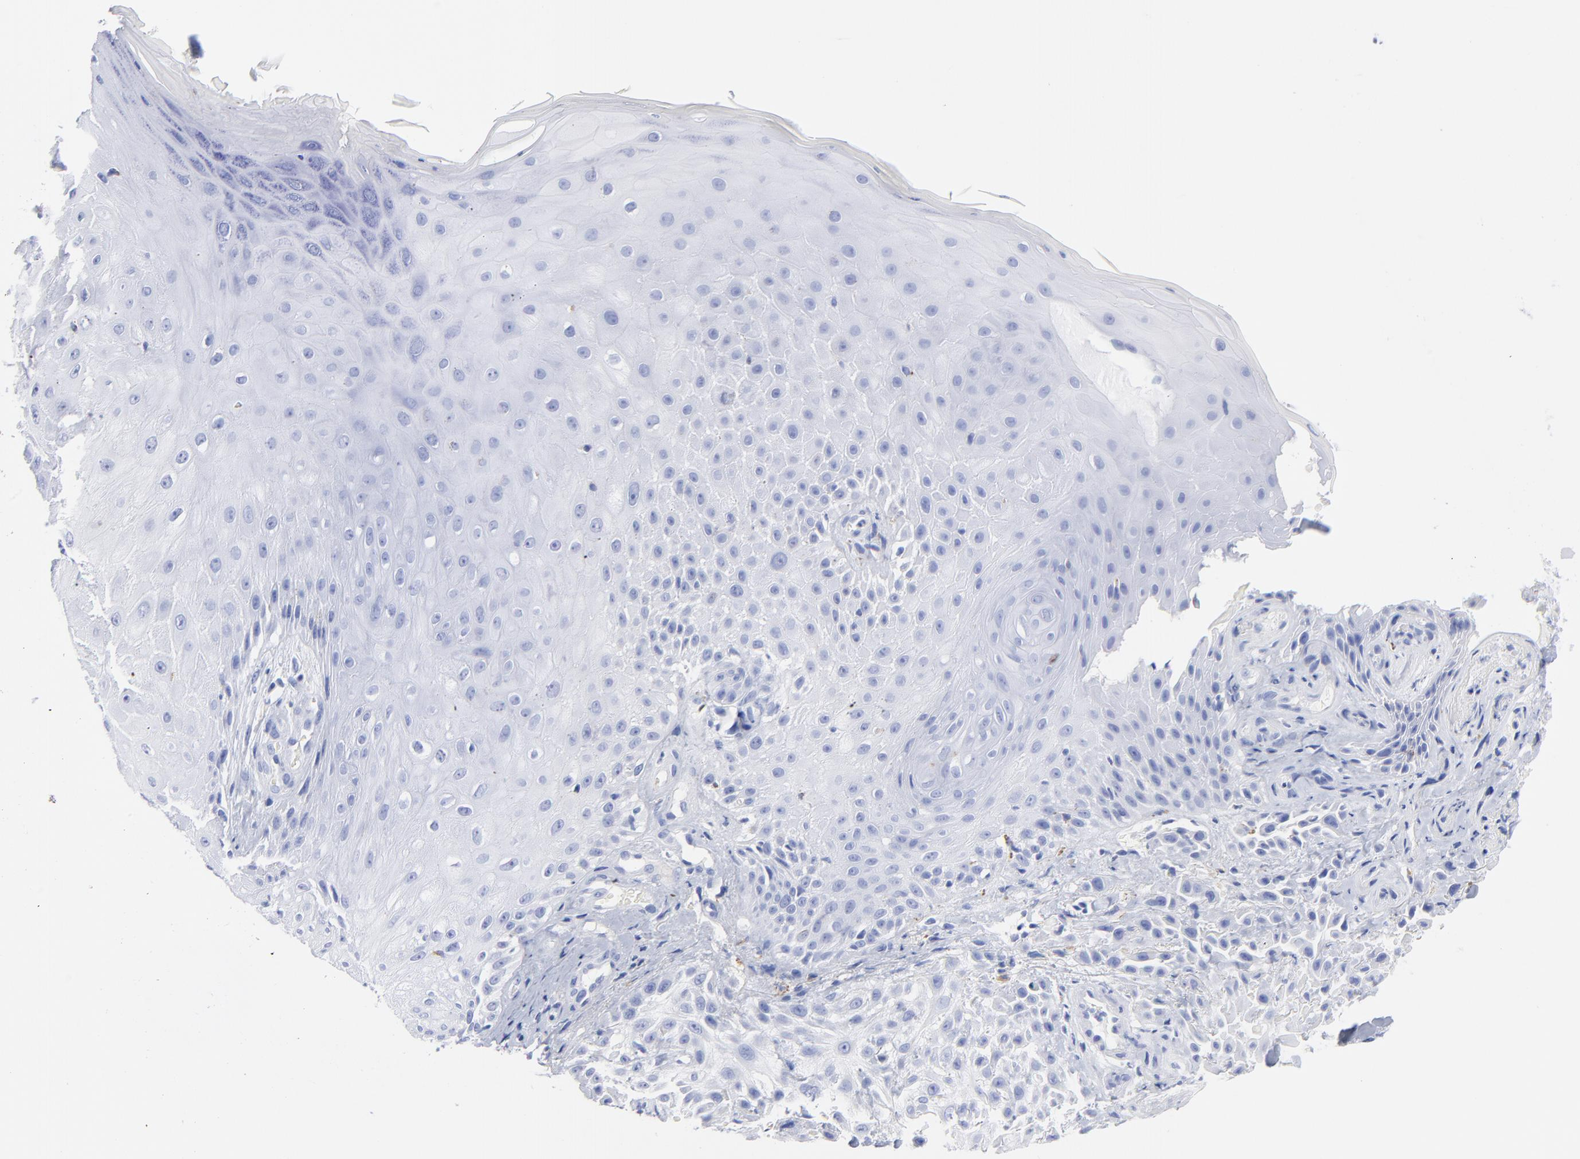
{"staining": {"intensity": "negative", "quantity": "none", "location": "none"}, "tissue": "skin cancer", "cell_type": "Tumor cells", "image_type": "cancer", "snomed": [{"axis": "morphology", "description": "Squamous cell carcinoma, NOS"}, {"axis": "topography", "description": "Skin"}], "caption": "An immunohistochemistry histopathology image of squamous cell carcinoma (skin) is shown. There is no staining in tumor cells of squamous cell carcinoma (skin).", "gene": "CPVL", "patient": {"sex": "female", "age": 42}}